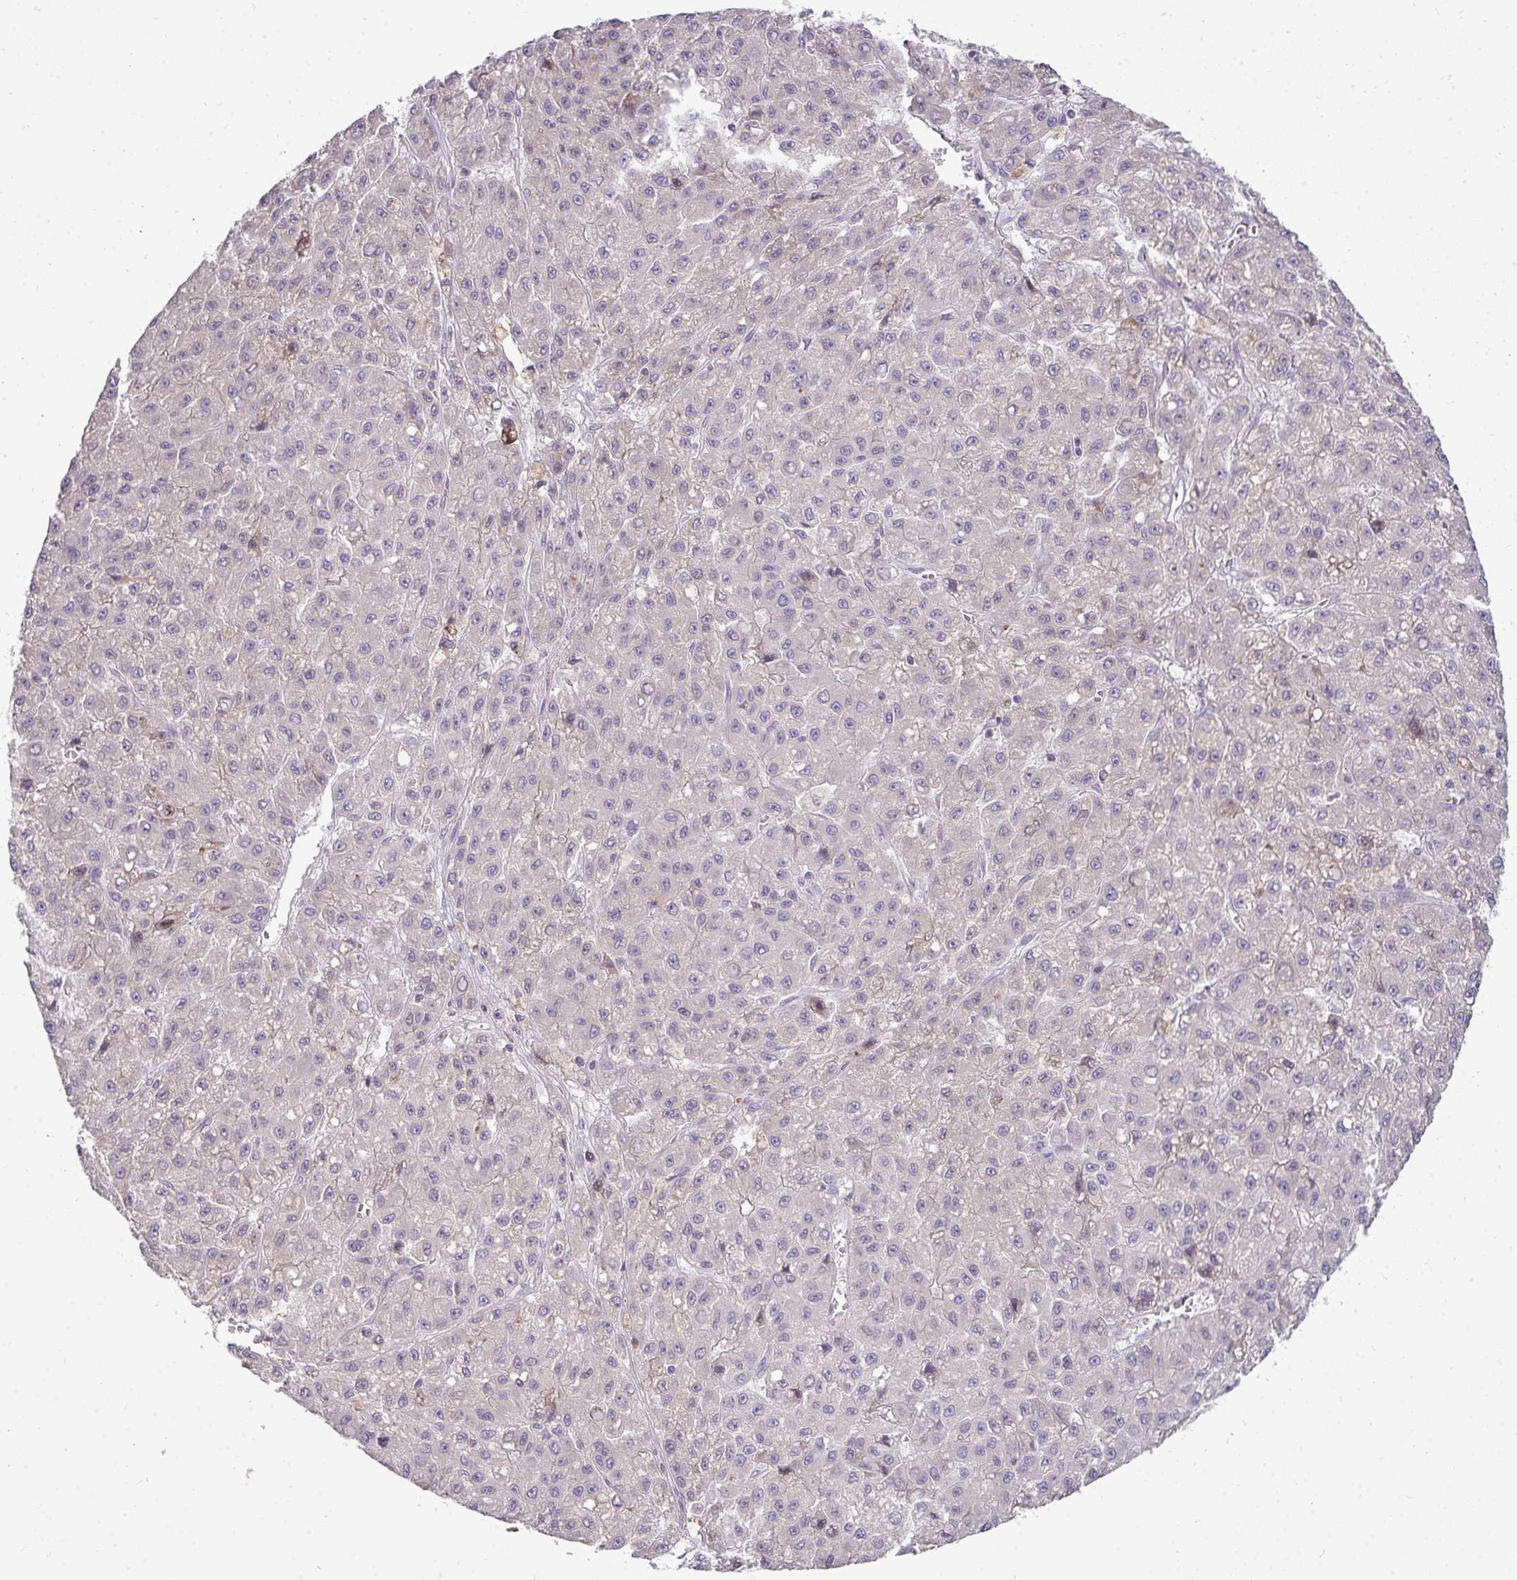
{"staining": {"intensity": "negative", "quantity": "none", "location": "none"}, "tissue": "liver cancer", "cell_type": "Tumor cells", "image_type": "cancer", "snomed": [{"axis": "morphology", "description": "Carcinoma, Hepatocellular, NOS"}, {"axis": "topography", "description": "Liver"}], "caption": "Immunohistochemistry (IHC) photomicrograph of neoplastic tissue: liver hepatocellular carcinoma stained with DAB demonstrates no significant protein positivity in tumor cells.", "gene": "SH2D1B", "patient": {"sex": "male", "age": 70}}